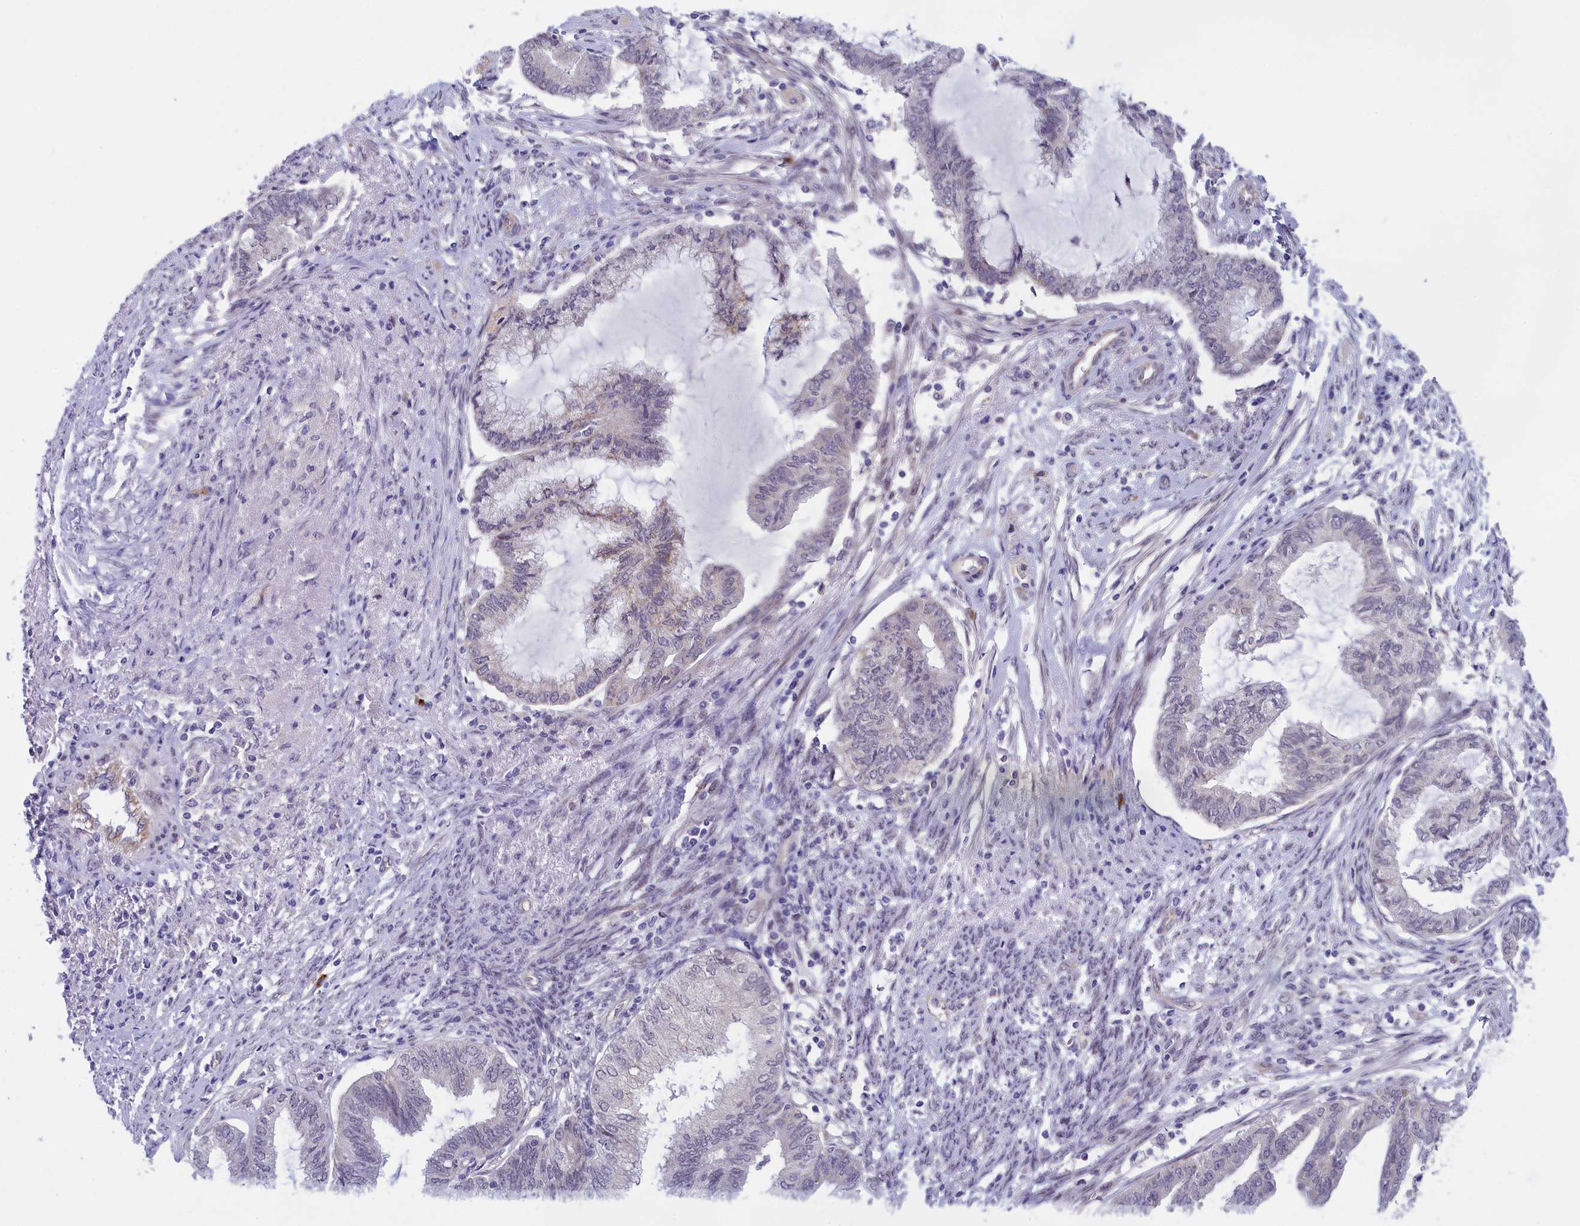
{"staining": {"intensity": "negative", "quantity": "none", "location": "none"}, "tissue": "endometrial cancer", "cell_type": "Tumor cells", "image_type": "cancer", "snomed": [{"axis": "morphology", "description": "Adenocarcinoma, NOS"}, {"axis": "topography", "description": "Endometrium"}], "caption": "The immunohistochemistry photomicrograph has no significant positivity in tumor cells of endometrial cancer (adenocarcinoma) tissue.", "gene": "IGFALS", "patient": {"sex": "female", "age": 86}}